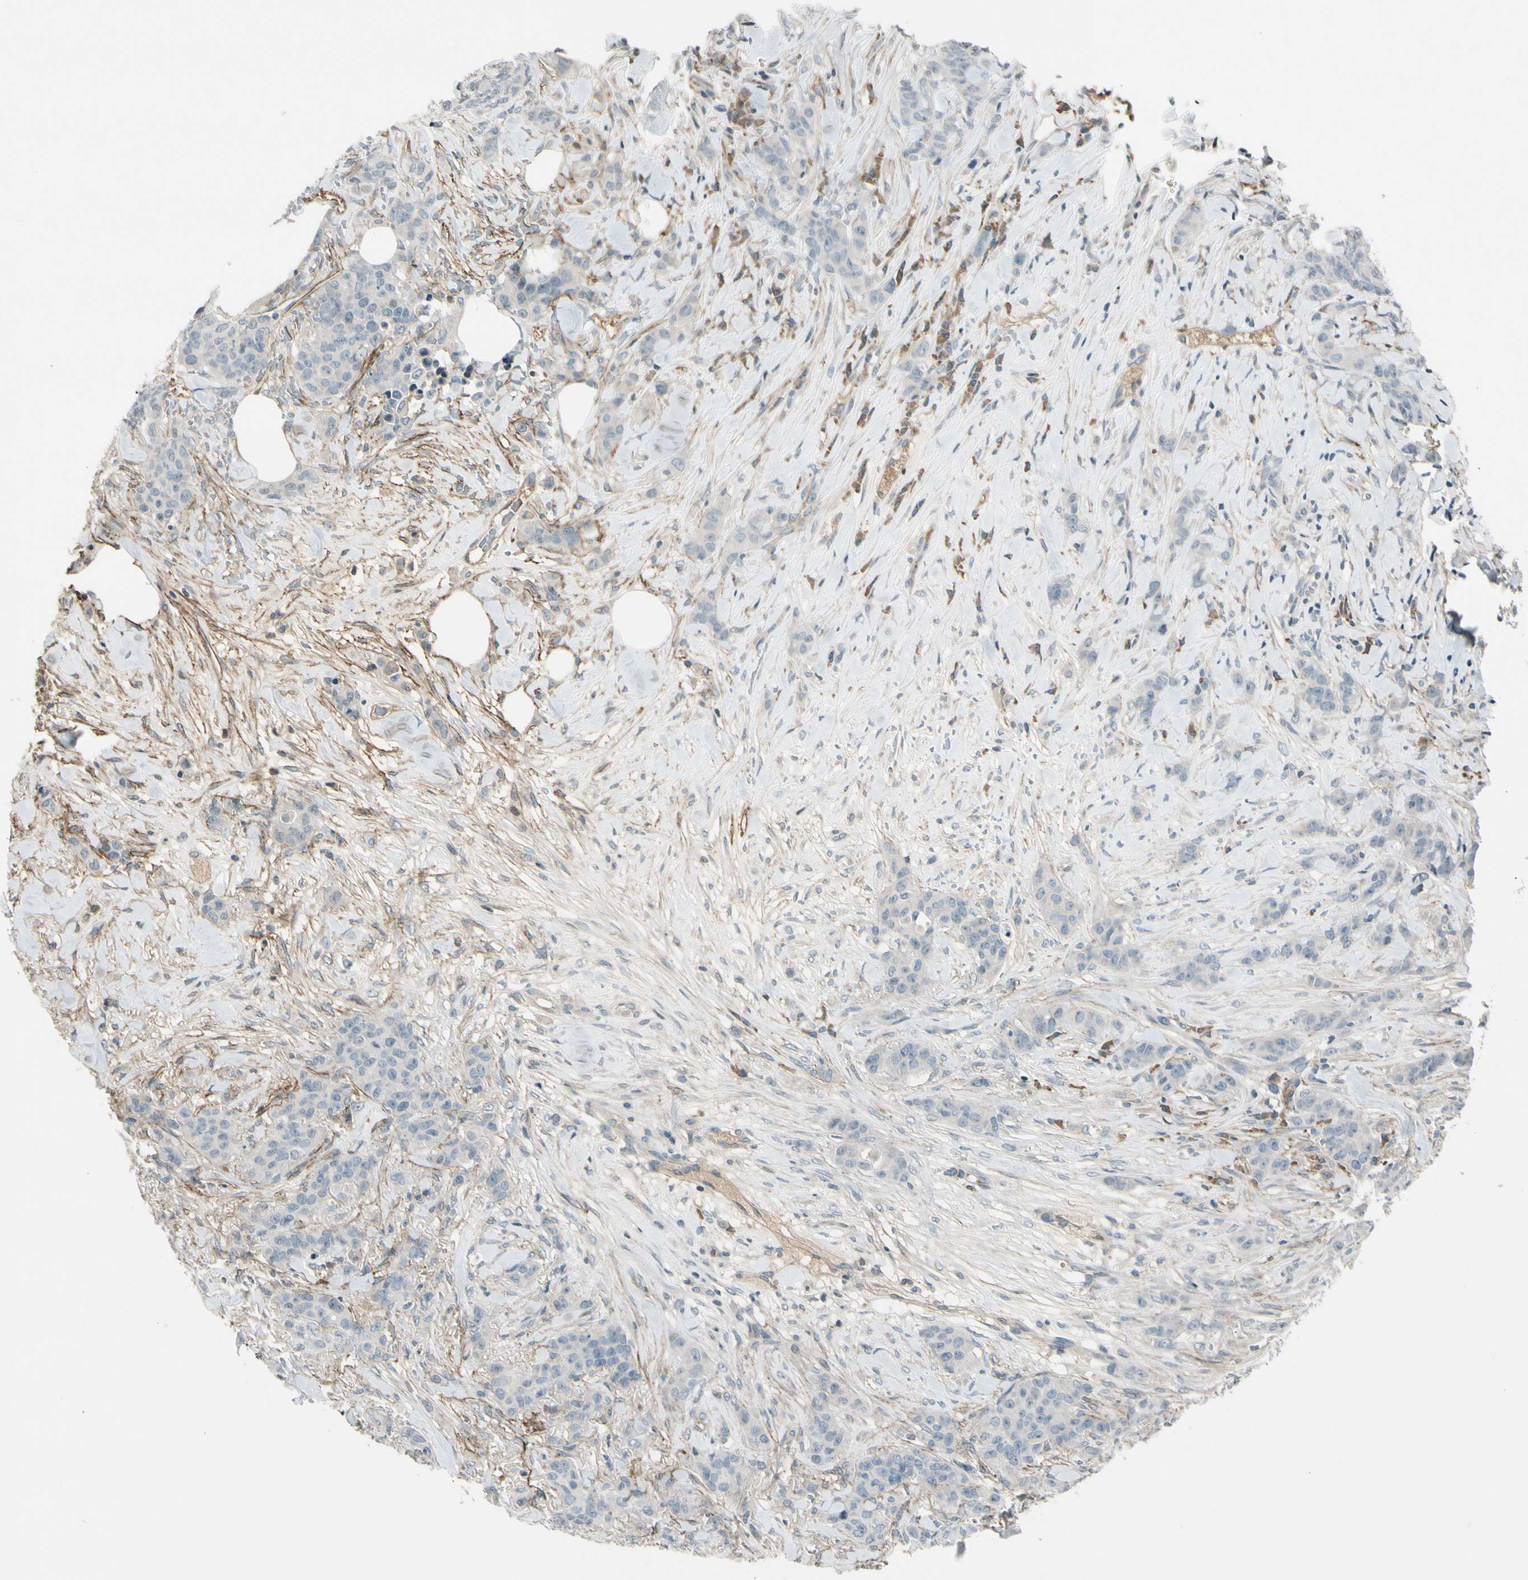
{"staining": {"intensity": "negative", "quantity": "none", "location": "none"}, "tissue": "breast cancer", "cell_type": "Tumor cells", "image_type": "cancer", "snomed": [{"axis": "morphology", "description": "Duct carcinoma"}, {"axis": "topography", "description": "Breast"}], "caption": "Protein analysis of breast invasive ductal carcinoma reveals no significant positivity in tumor cells.", "gene": "PDPN", "patient": {"sex": "female", "age": 40}}